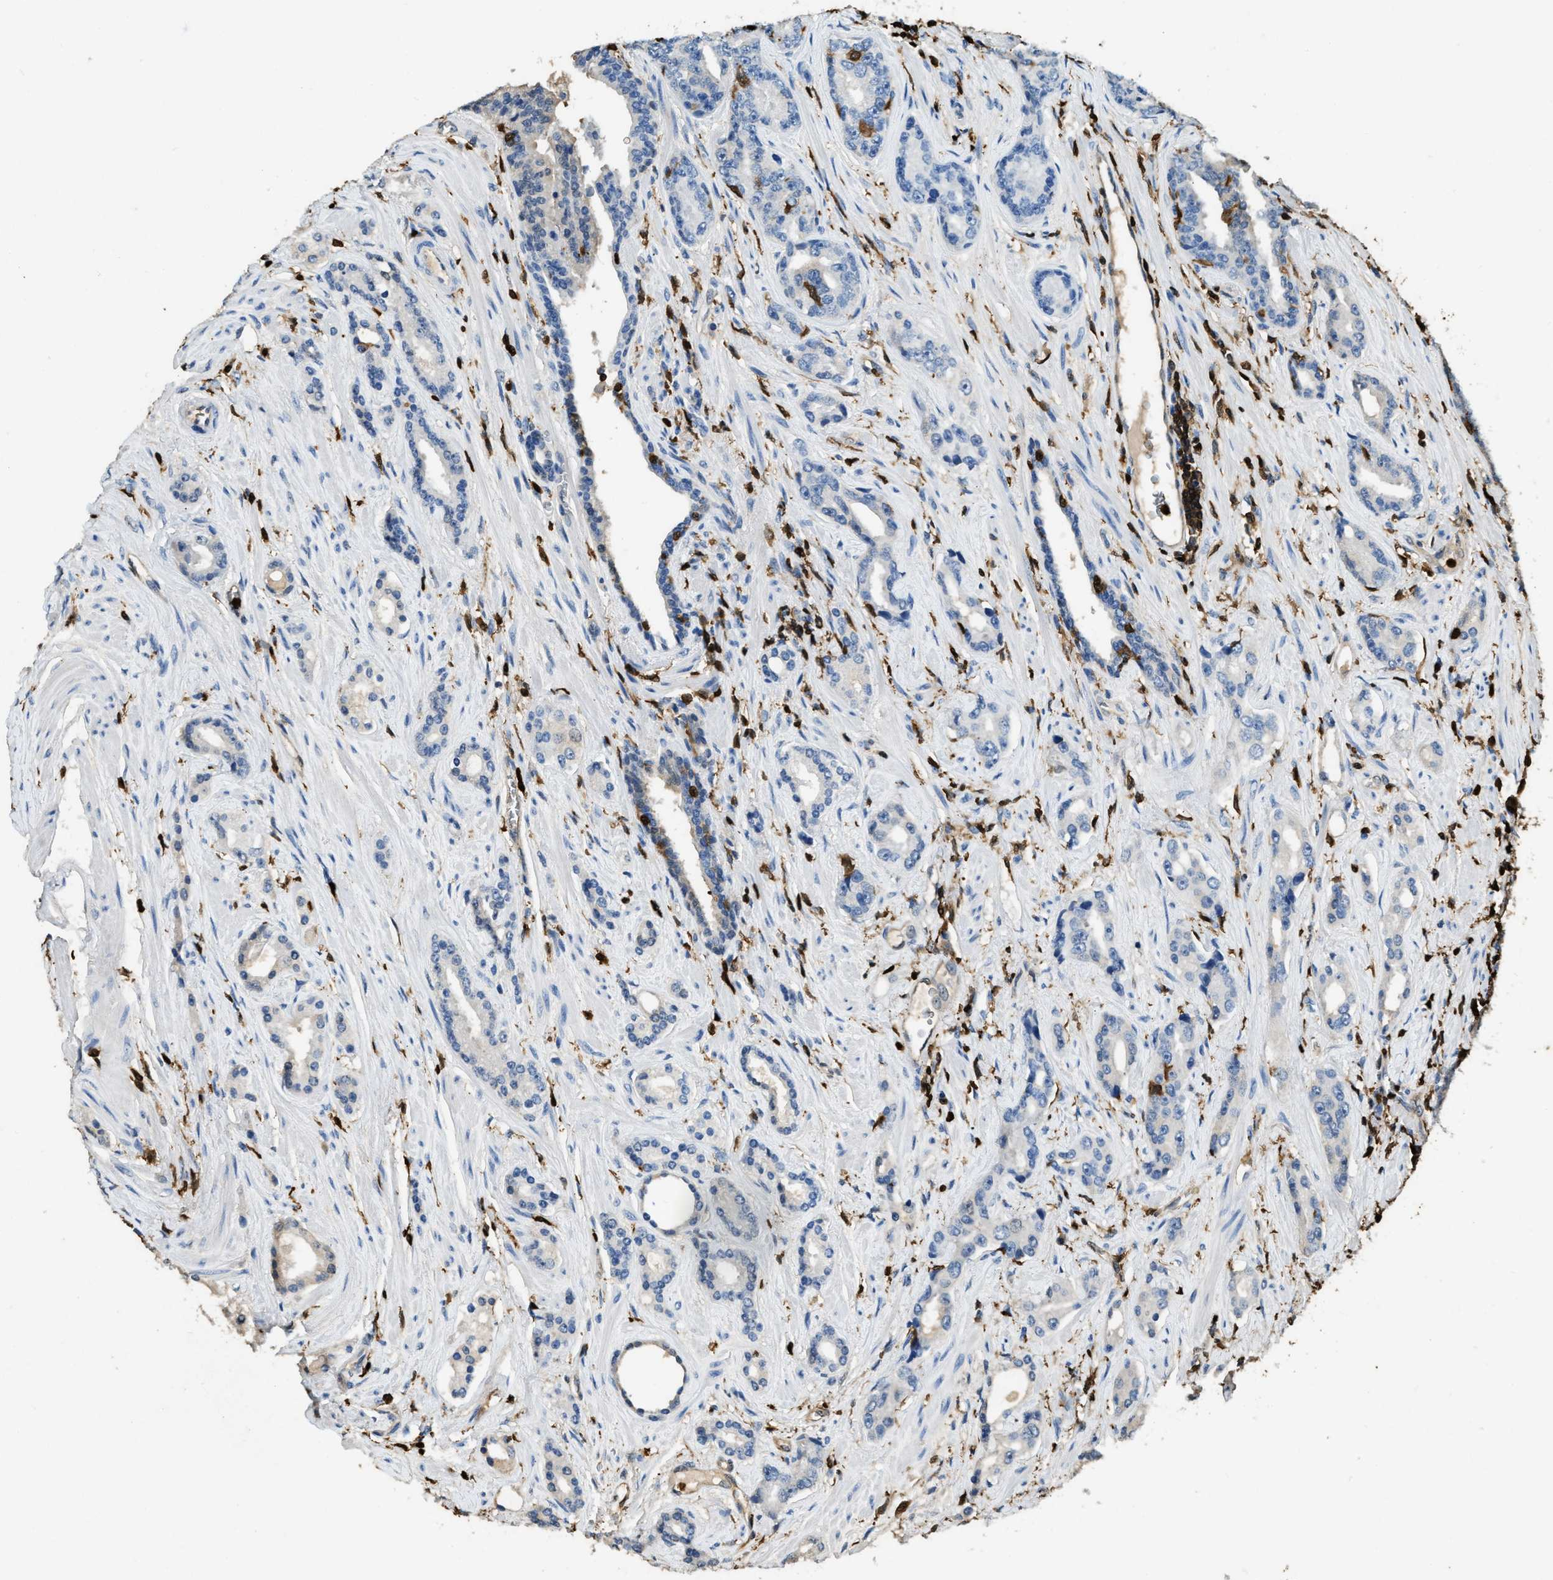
{"staining": {"intensity": "negative", "quantity": "none", "location": "none"}, "tissue": "prostate cancer", "cell_type": "Tumor cells", "image_type": "cancer", "snomed": [{"axis": "morphology", "description": "Adenocarcinoma, High grade"}, {"axis": "topography", "description": "Prostate"}], "caption": "The histopathology image displays no significant expression in tumor cells of adenocarcinoma (high-grade) (prostate).", "gene": "ARHGDIB", "patient": {"sex": "male", "age": 71}}